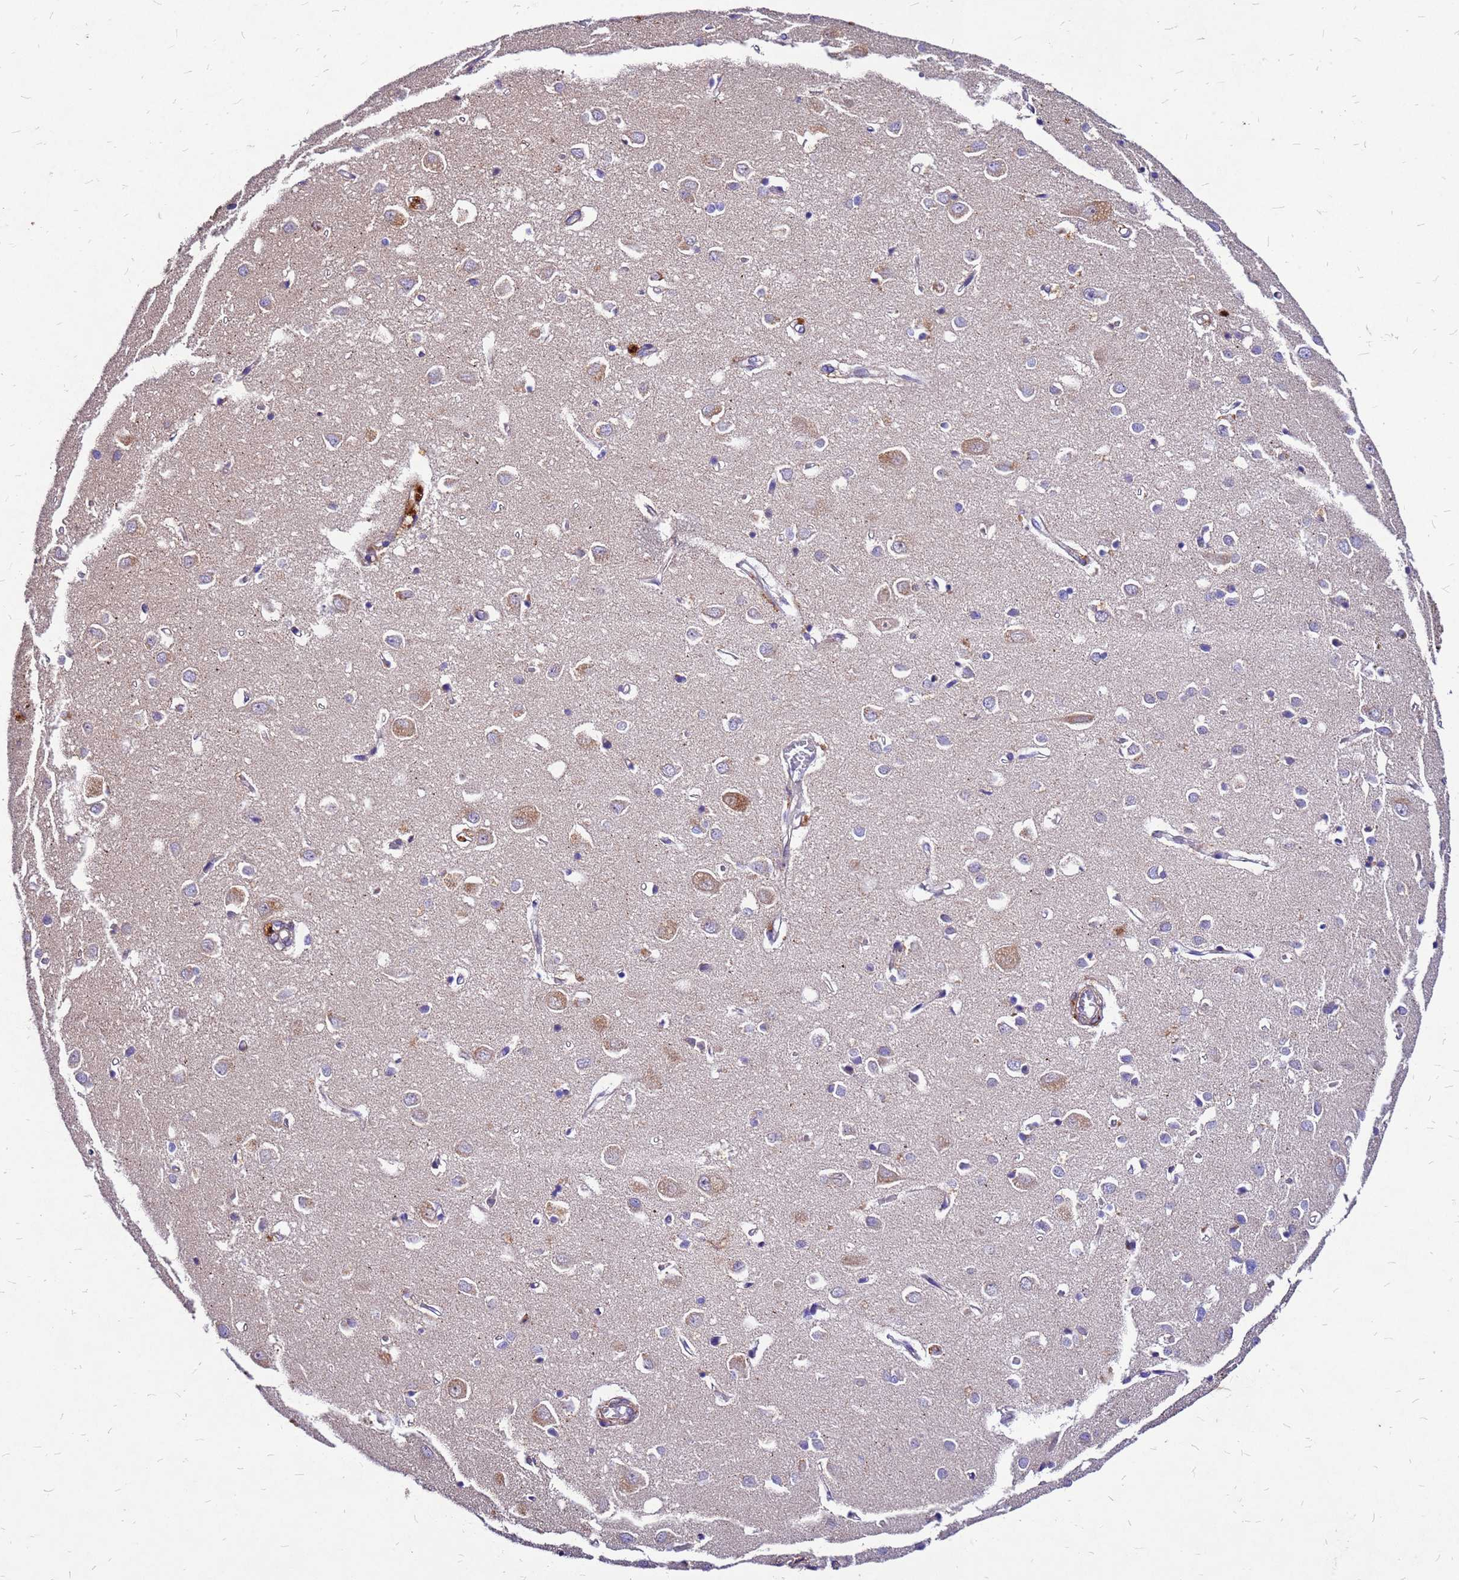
{"staining": {"intensity": "weak", "quantity": ">75%", "location": "cytoplasmic/membranous"}, "tissue": "cerebral cortex", "cell_type": "Endothelial cells", "image_type": "normal", "snomed": [{"axis": "morphology", "description": "Normal tissue, NOS"}, {"axis": "topography", "description": "Cerebral cortex"}], "caption": "DAB immunohistochemical staining of normal cerebral cortex reveals weak cytoplasmic/membranous protein staining in about >75% of endothelial cells.", "gene": "DUSP23", "patient": {"sex": "female", "age": 64}}